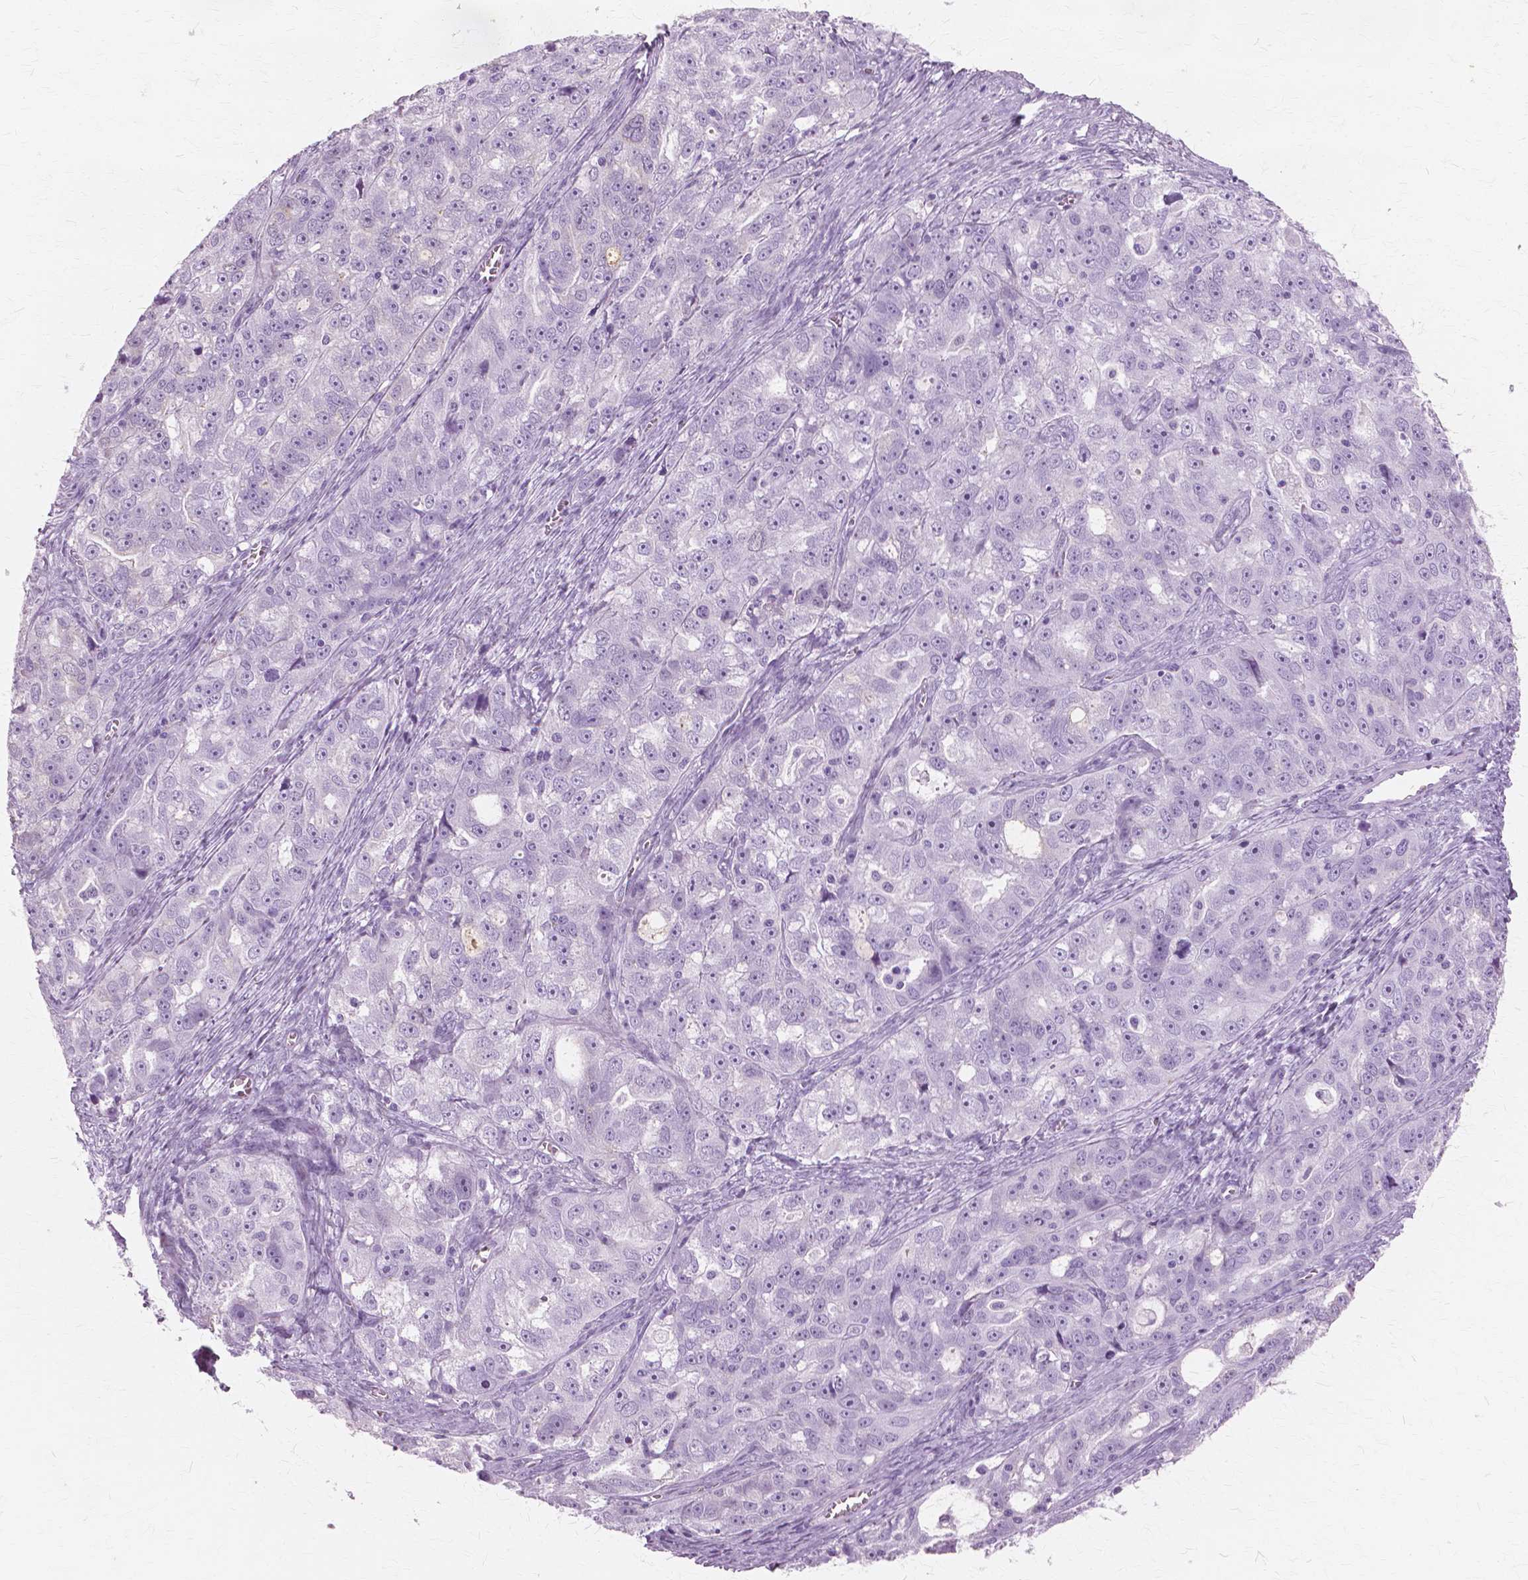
{"staining": {"intensity": "negative", "quantity": "none", "location": "none"}, "tissue": "ovarian cancer", "cell_type": "Tumor cells", "image_type": "cancer", "snomed": [{"axis": "morphology", "description": "Cystadenocarcinoma, serous, NOS"}, {"axis": "topography", "description": "Ovary"}], "caption": "Tumor cells are negative for brown protein staining in ovarian cancer. (DAB immunohistochemistry with hematoxylin counter stain).", "gene": "SFTPD", "patient": {"sex": "female", "age": 51}}